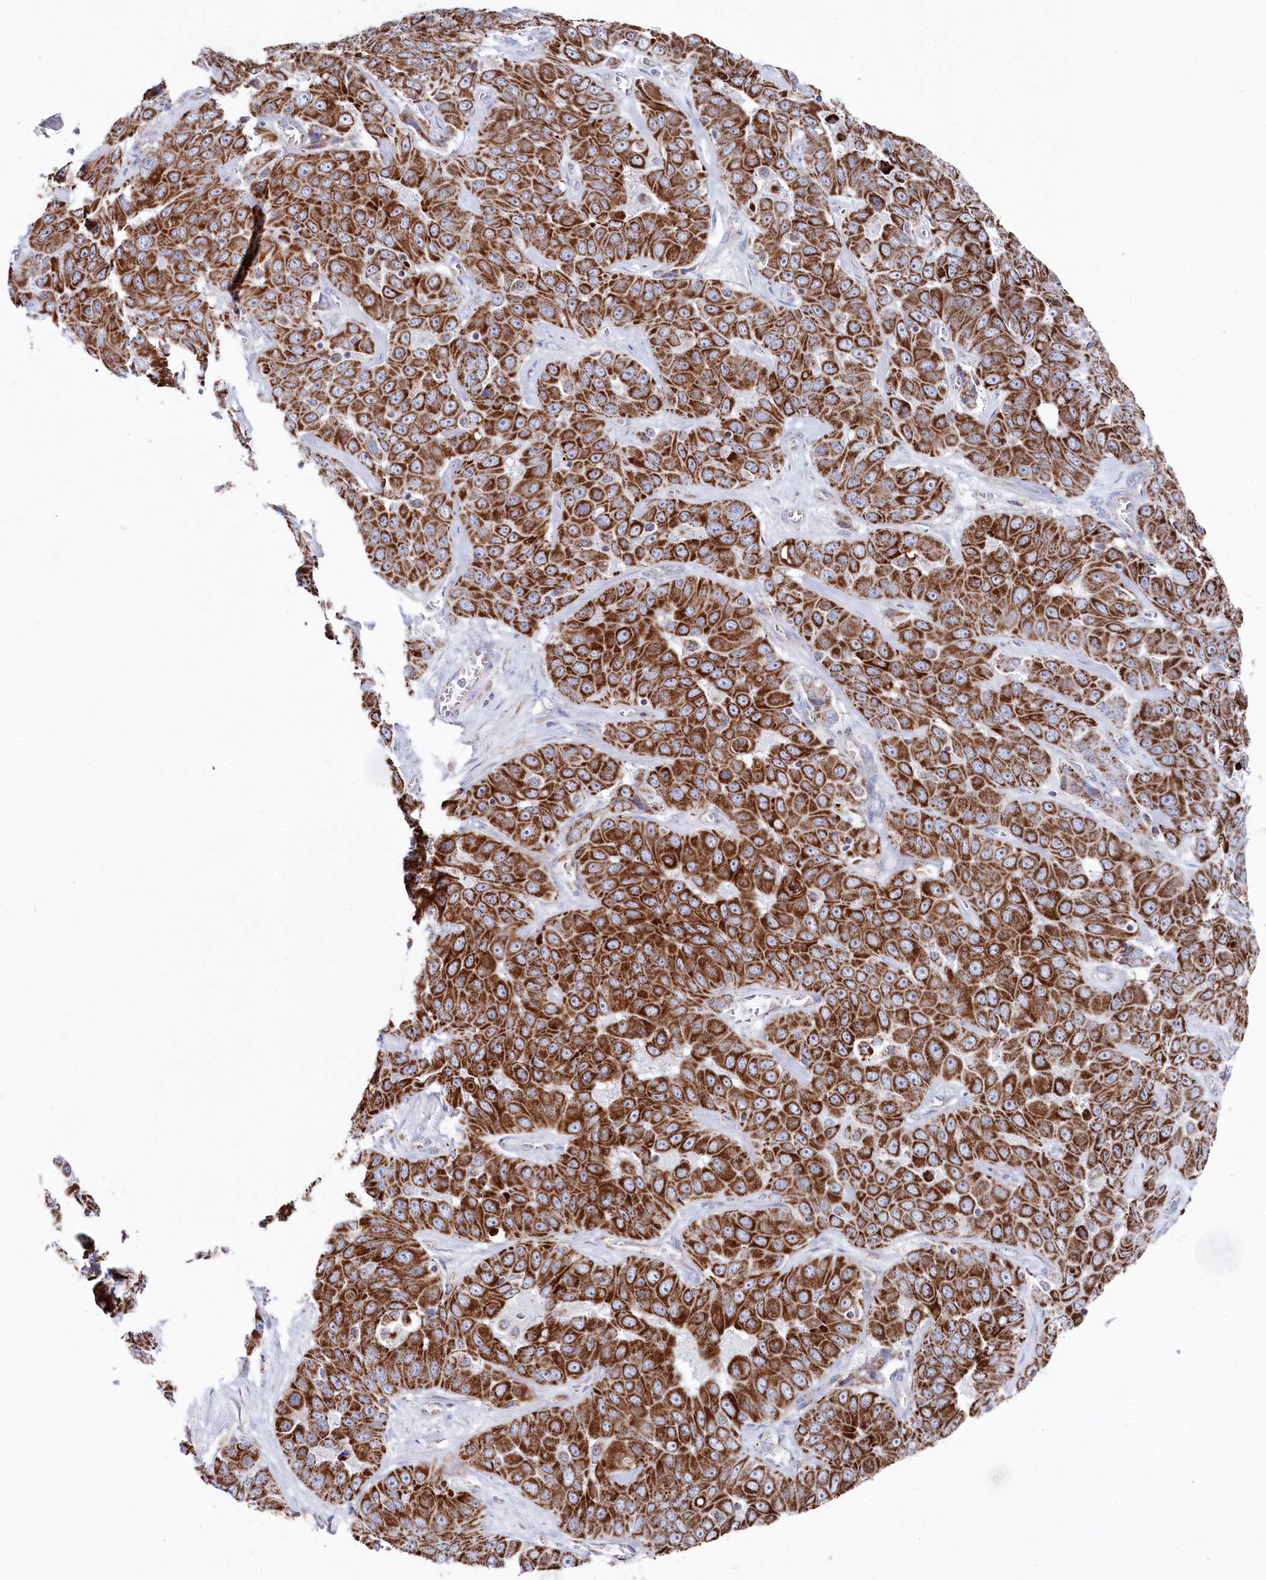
{"staining": {"intensity": "strong", "quantity": ">75%", "location": "cytoplasmic/membranous"}, "tissue": "liver cancer", "cell_type": "Tumor cells", "image_type": "cancer", "snomed": [{"axis": "morphology", "description": "Cholangiocarcinoma"}, {"axis": "topography", "description": "Liver"}], "caption": "Protein expression analysis of human liver cancer reveals strong cytoplasmic/membranous staining in about >75% of tumor cells.", "gene": "GLS2", "patient": {"sex": "female", "age": 52}}